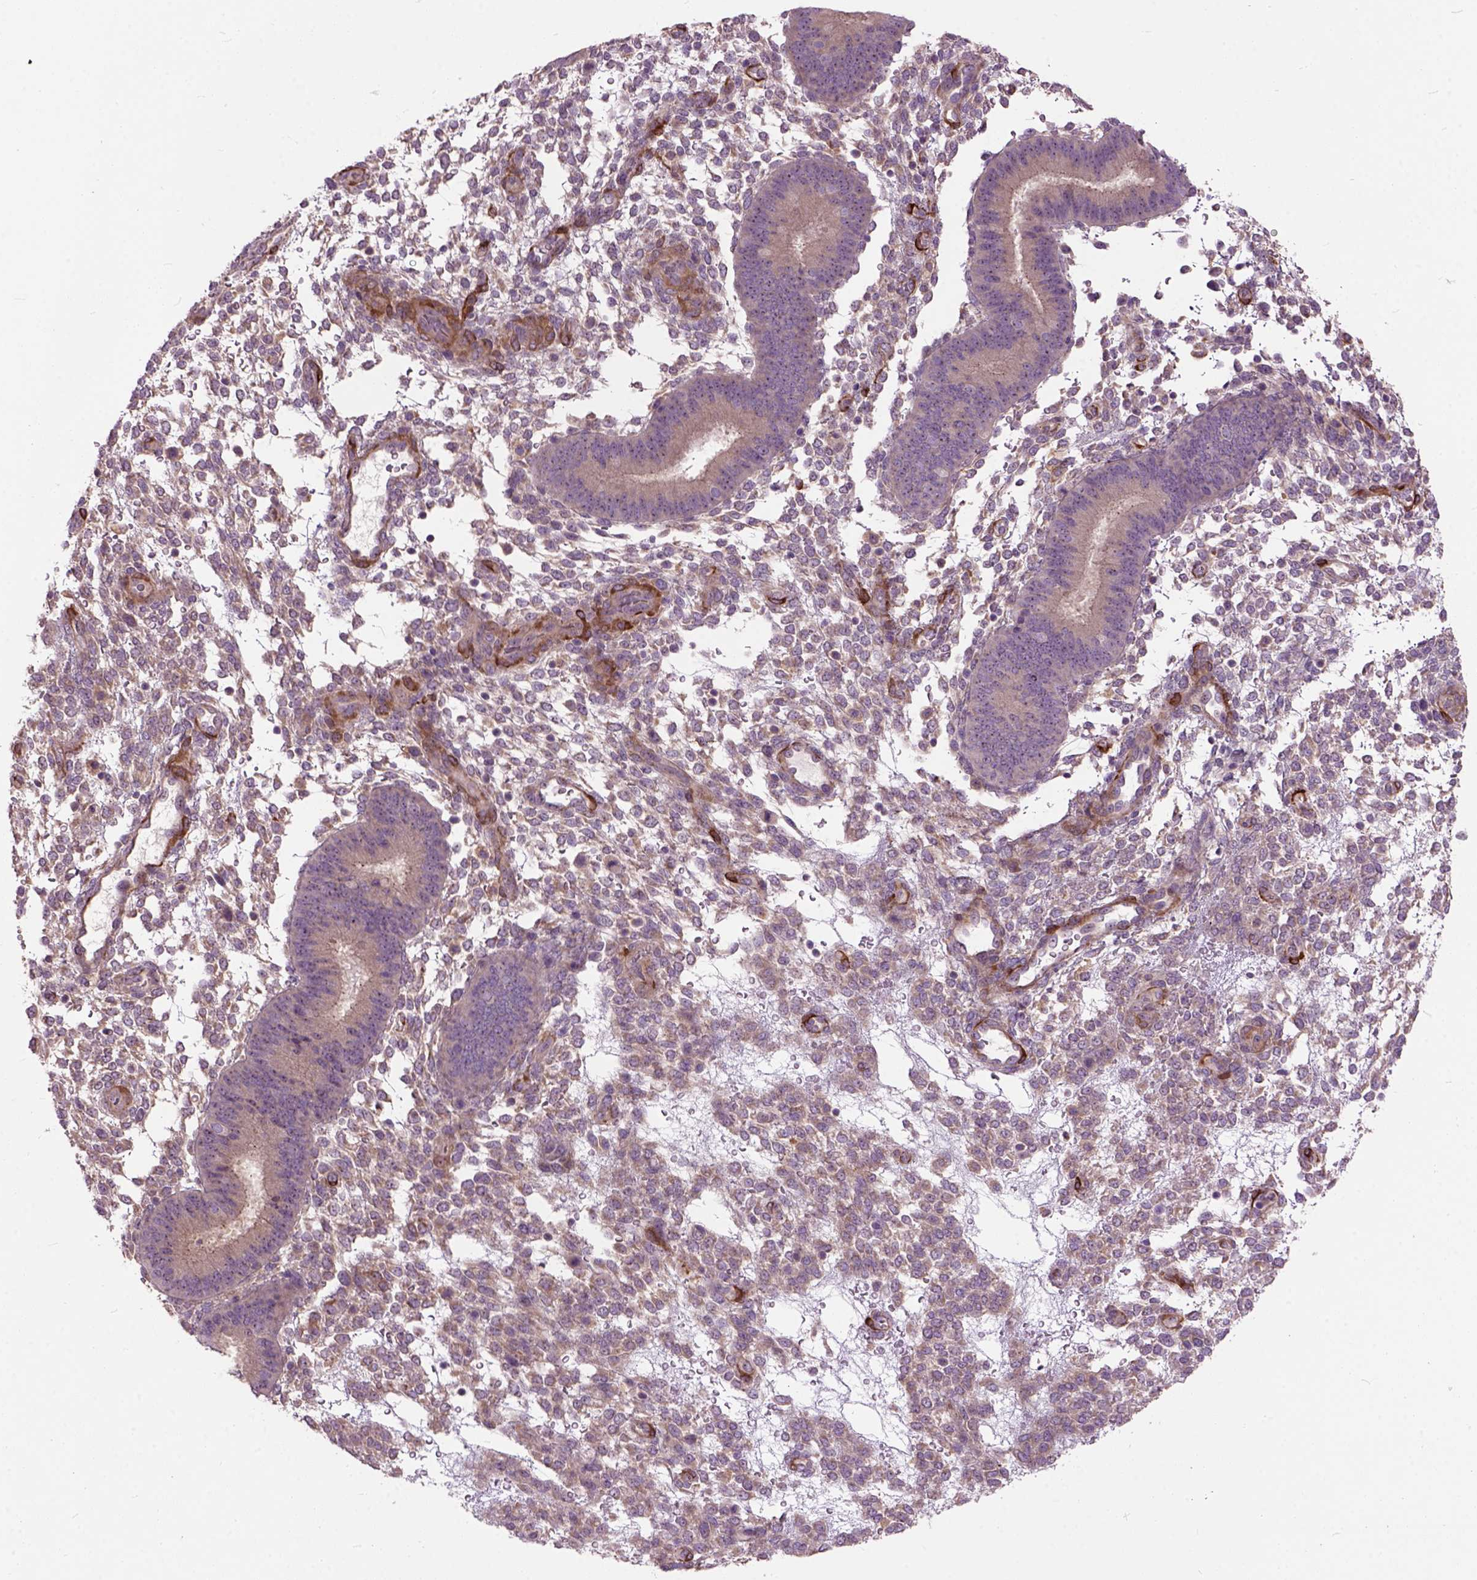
{"staining": {"intensity": "moderate", "quantity": "<25%", "location": "cytoplasmic/membranous"}, "tissue": "endometrium", "cell_type": "Cells in endometrial stroma", "image_type": "normal", "snomed": [{"axis": "morphology", "description": "Normal tissue, NOS"}, {"axis": "topography", "description": "Endometrium"}], "caption": "The photomicrograph reveals immunohistochemical staining of benign endometrium. There is moderate cytoplasmic/membranous expression is seen in approximately <25% of cells in endometrial stroma. (DAB (3,3'-diaminobenzidine) = brown stain, brightfield microscopy at high magnification).", "gene": "MAPT", "patient": {"sex": "female", "age": 39}}